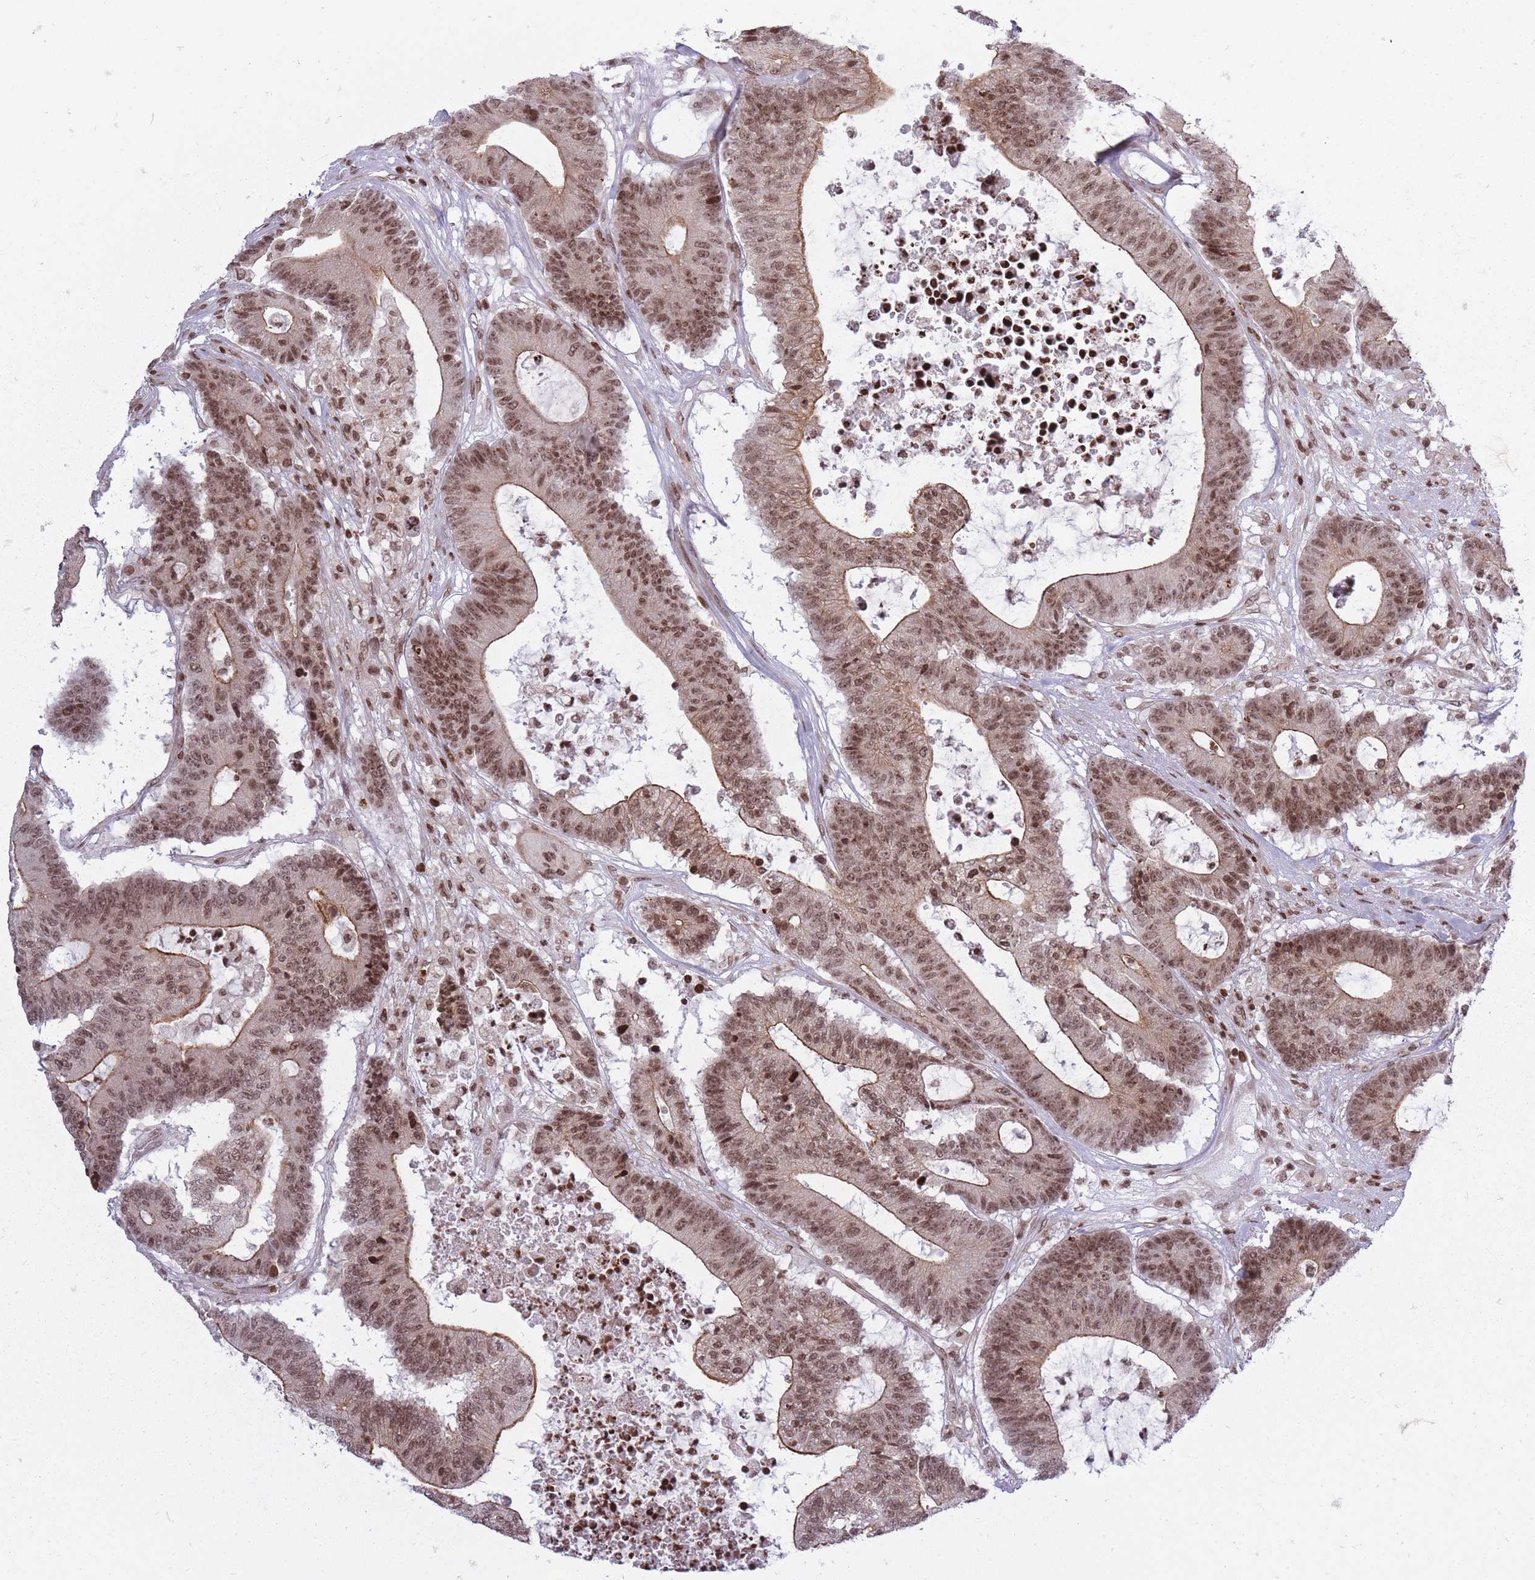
{"staining": {"intensity": "moderate", "quantity": ">75%", "location": "cytoplasmic/membranous,nuclear"}, "tissue": "colorectal cancer", "cell_type": "Tumor cells", "image_type": "cancer", "snomed": [{"axis": "morphology", "description": "Adenocarcinoma, NOS"}, {"axis": "topography", "description": "Colon"}], "caption": "There is medium levels of moderate cytoplasmic/membranous and nuclear positivity in tumor cells of colorectal adenocarcinoma, as demonstrated by immunohistochemical staining (brown color).", "gene": "TMC6", "patient": {"sex": "female", "age": 84}}